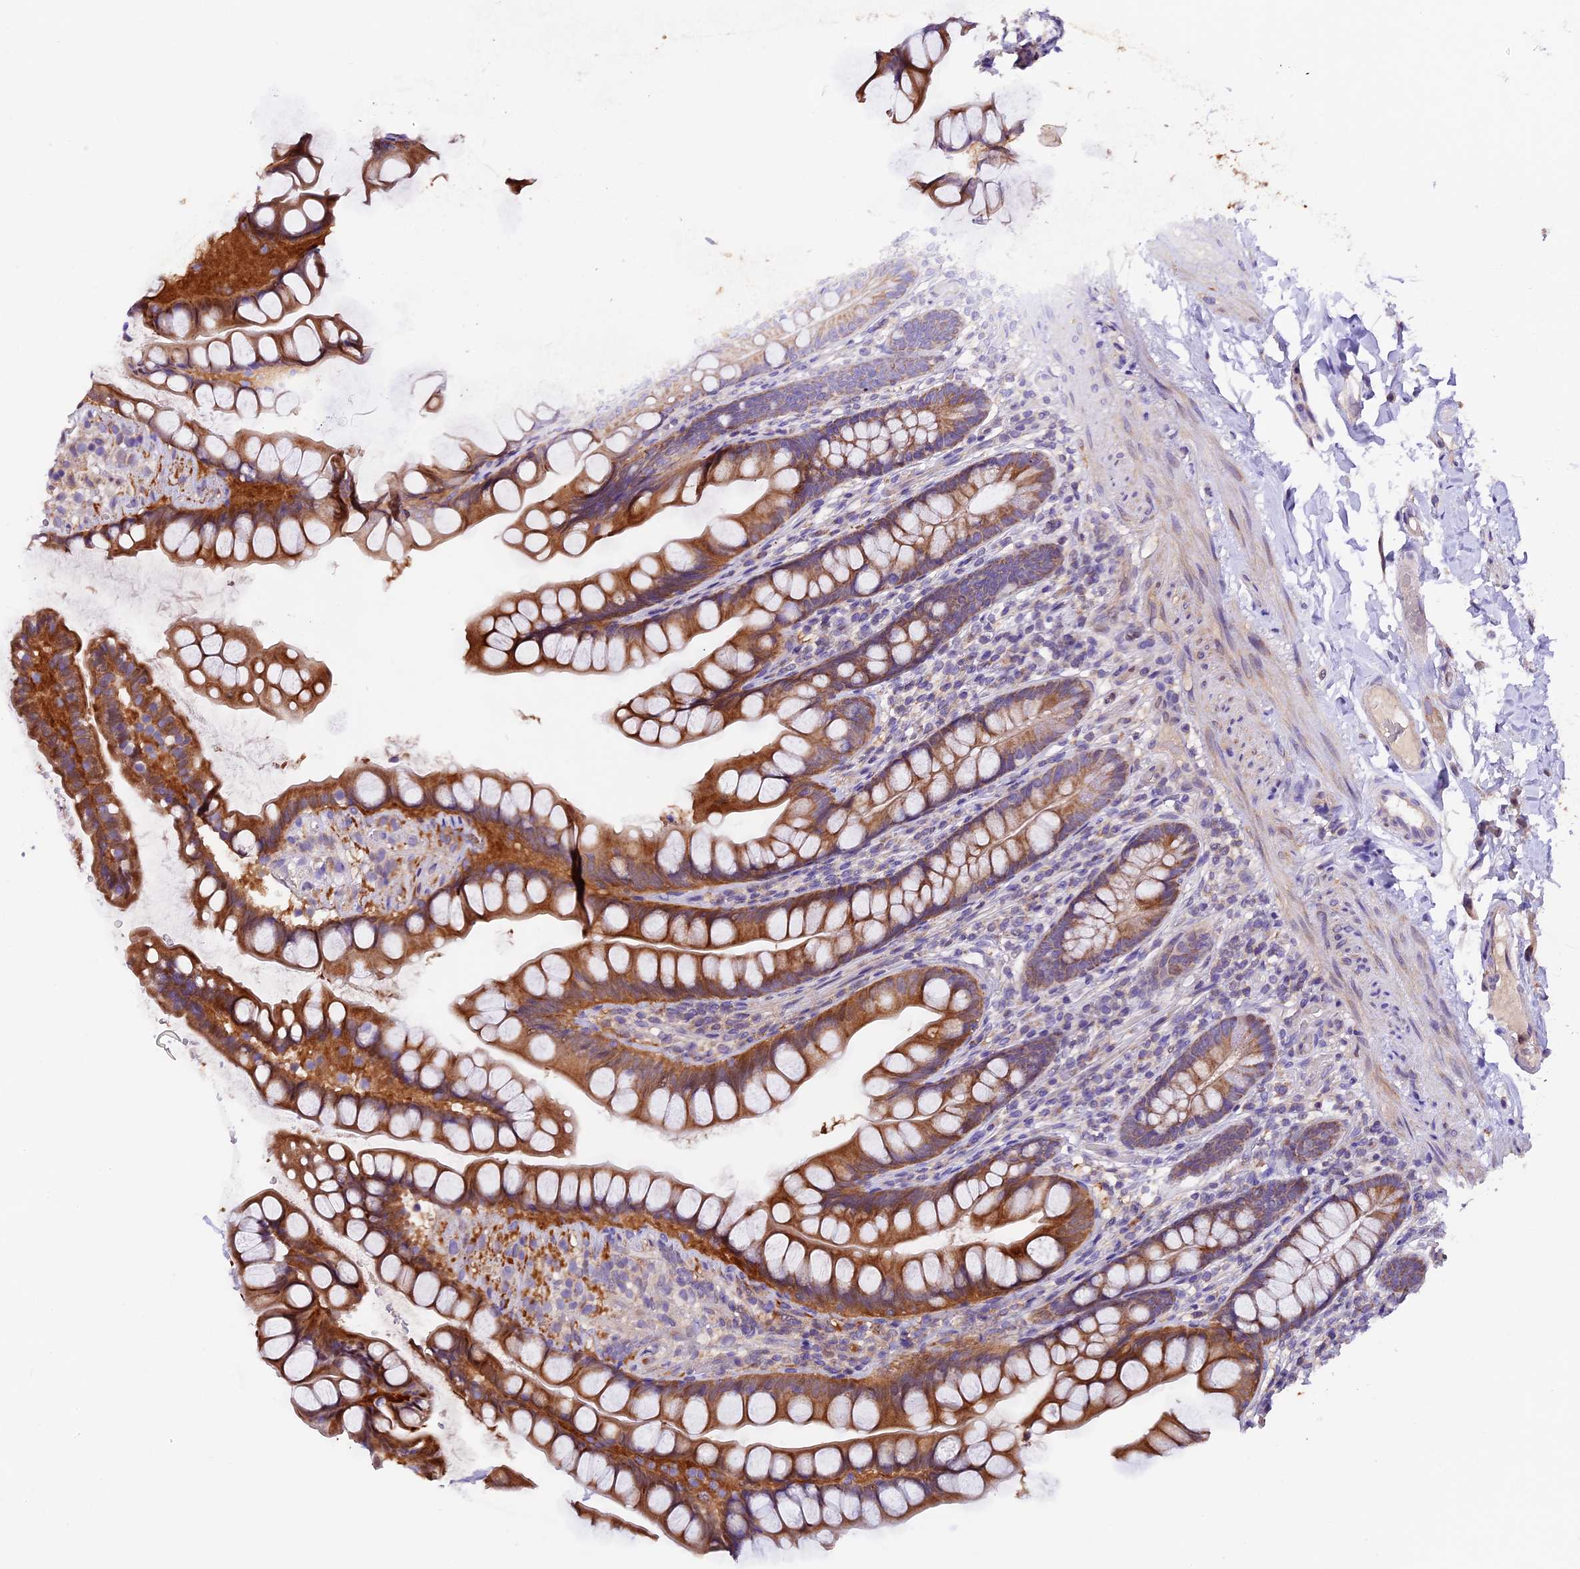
{"staining": {"intensity": "strong", "quantity": ">75%", "location": "cytoplasmic/membranous"}, "tissue": "small intestine", "cell_type": "Glandular cells", "image_type": "normal", "snomed": [{"axis": "morphology", "description": "Normal tissue, NOS"}, {"axis": "topography", "description": "Small intestine"}], "caption": "Small intestine stained with DAB IHC shows high levels of strong cytoplasmic/membranous positivity in approximately >75% of glandular cells.", "gene": "DDX28", "patient": {"sex": "male", "age": 70}}